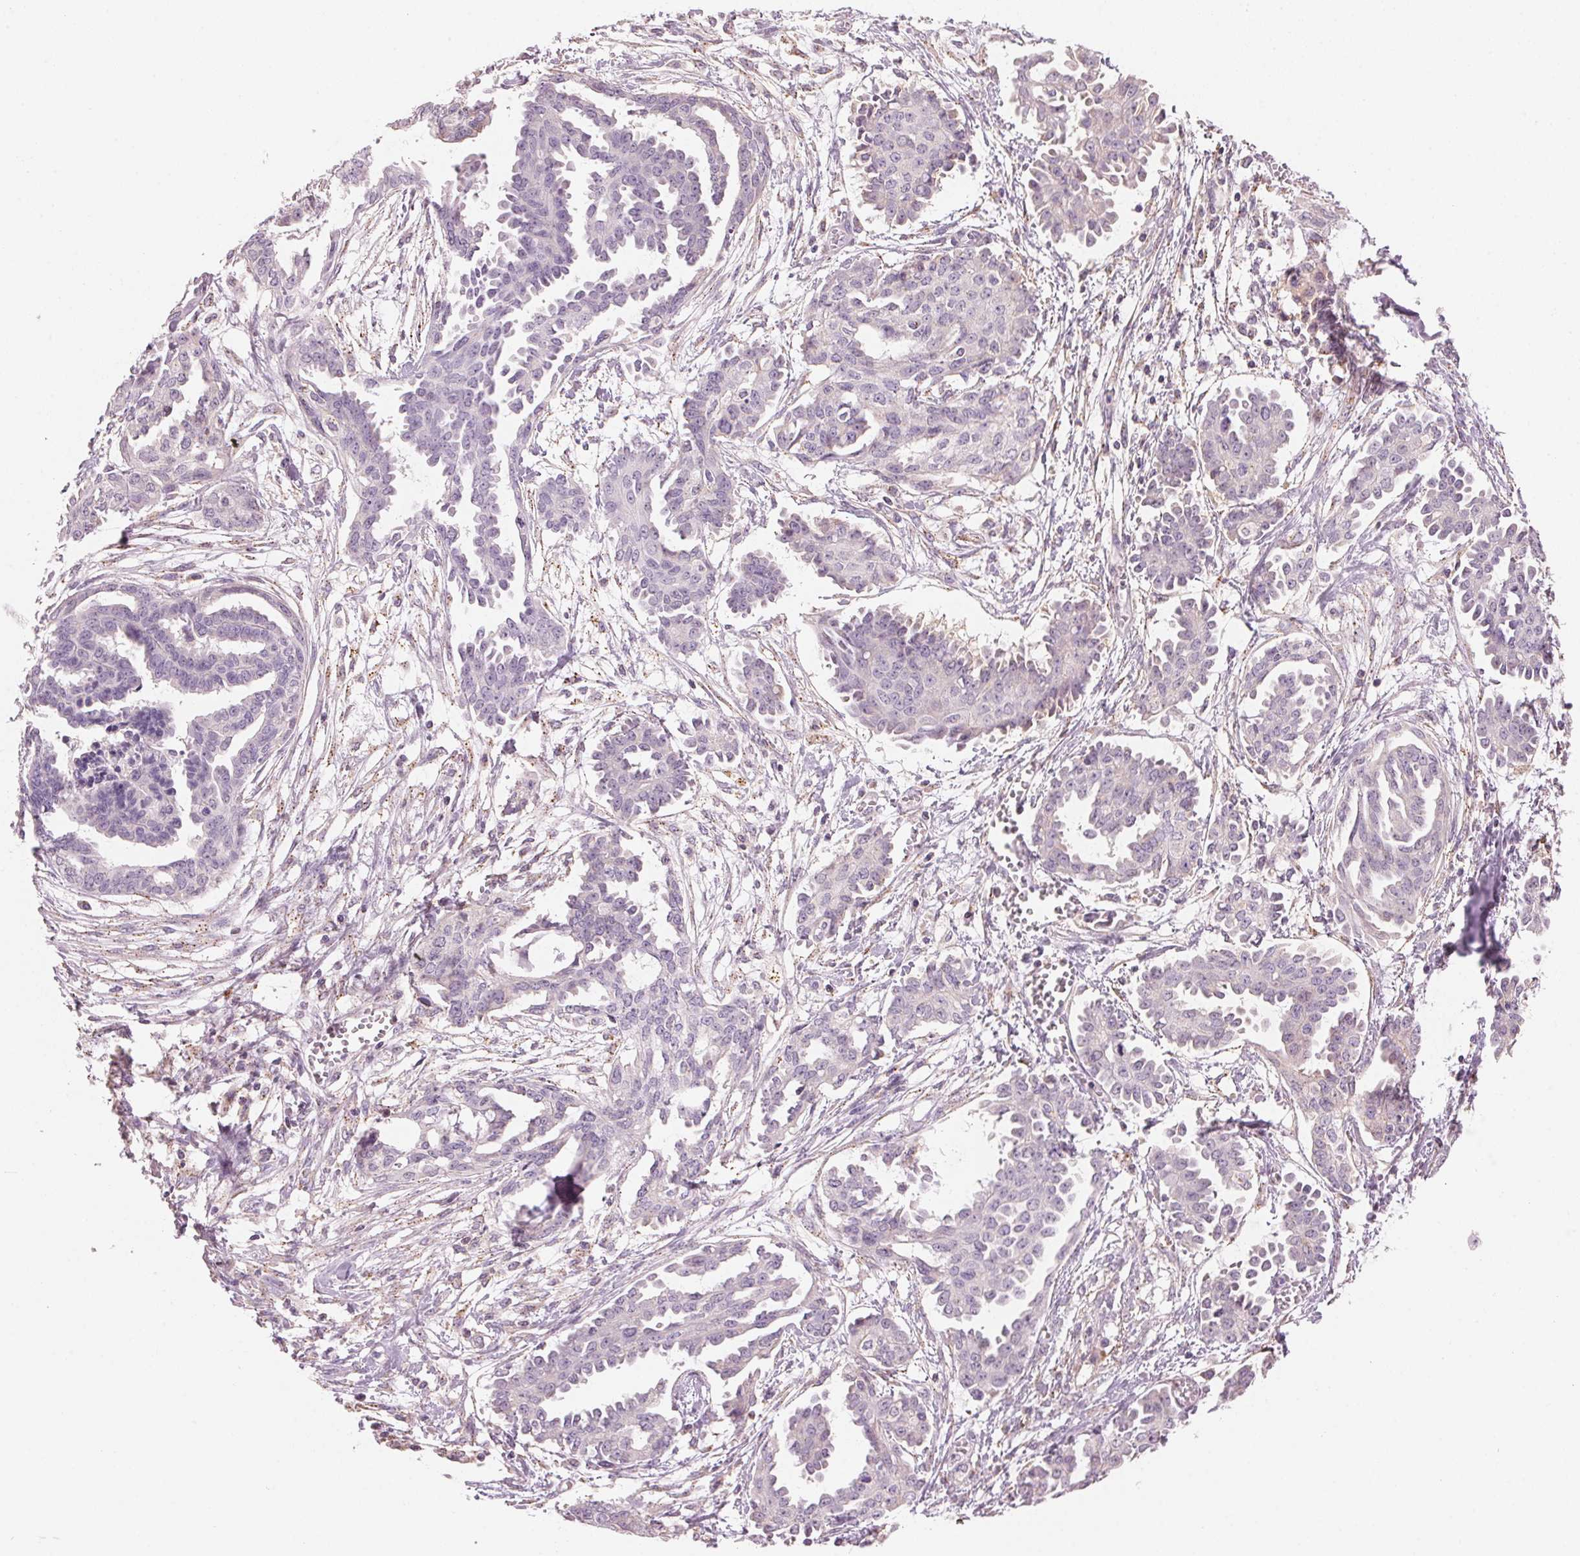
{"staining": {"intensity": "negative", "quantity": "none", "location": "none"}, "tissue": "ovarian cancer", "cell_type": "Tumor cells", "image_type": "cancer", "snomed": [{"axis": "morphology", "description": "Cystadenocarcinoma, serous, NOS"}, {"axis": "topography", "description": "Ovary"}], "caption": "High magnification brightfield microscopy of ovarian serous cystadenocarcinoma stained with DAB (3,3'-diaminobenzidine) (brown) and counterstained with hematoxylin (blue): tumor cells show no significant expression. (Brightfield microscopy of DAB immunohistochemistry at high magnification).", "gene": "HOXB13", "patient": {"sex": "female", "age": 71}}